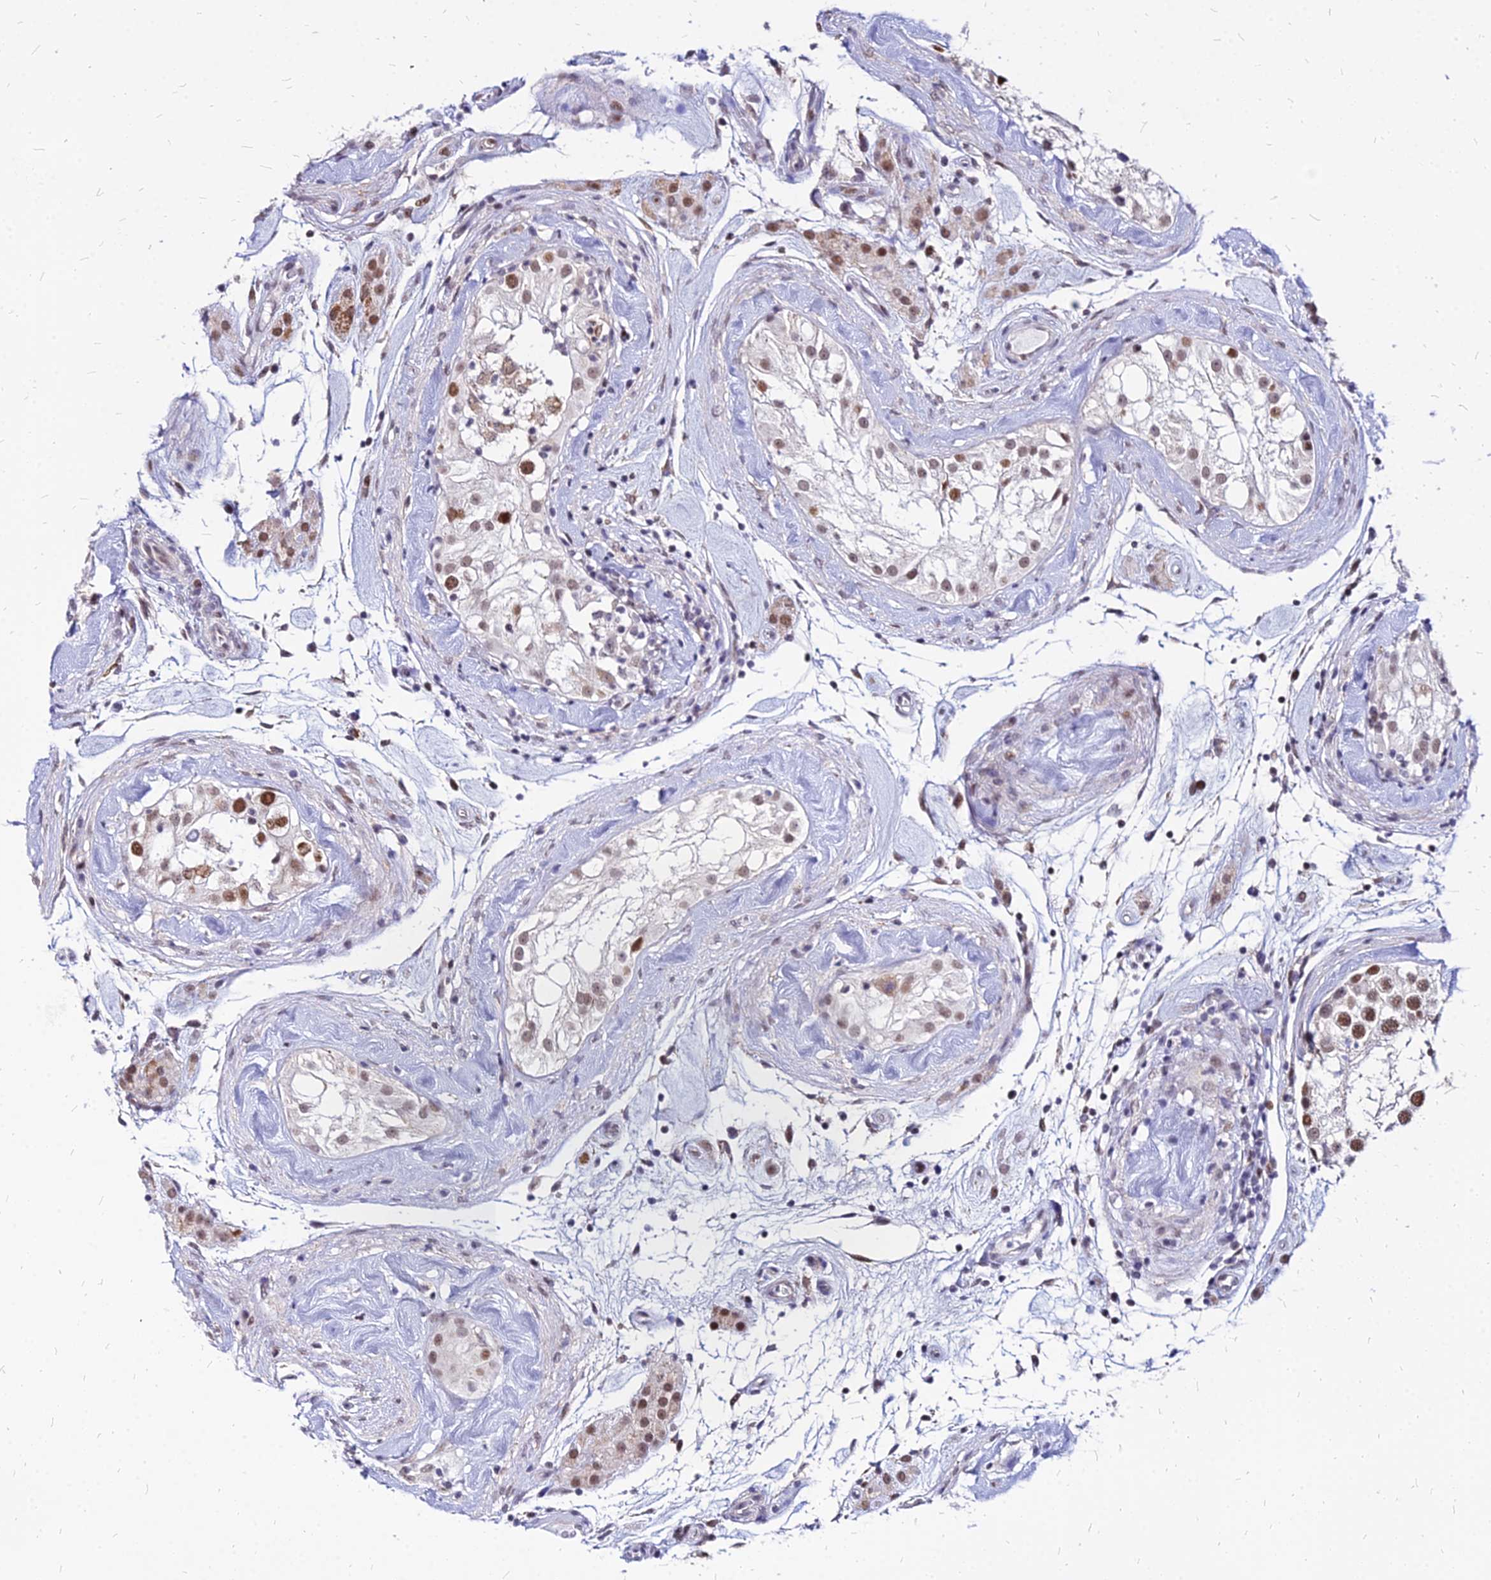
{"staining": {"intensity": "moderate", "quantity": ">75%", "location": "nuclear"}, "tissue": "testis", "cell_type": "Cells in seminiferous ducts", "image_type": "normal", "snomed": [{"axis": "morphology", "description": "Normal tissue, NOS"}, {"axis": "topography", "description": "Testis"}], "caption": "Immunohistochemistry (IHC) micrograph of normal human testis stained for a protein (brown), which shows medium levels of moderate nuclear positivity in about >75% of cells in seminiferous ducts.", "gene": "FDX2", "patient": {"sex": "male", "age": 46}}